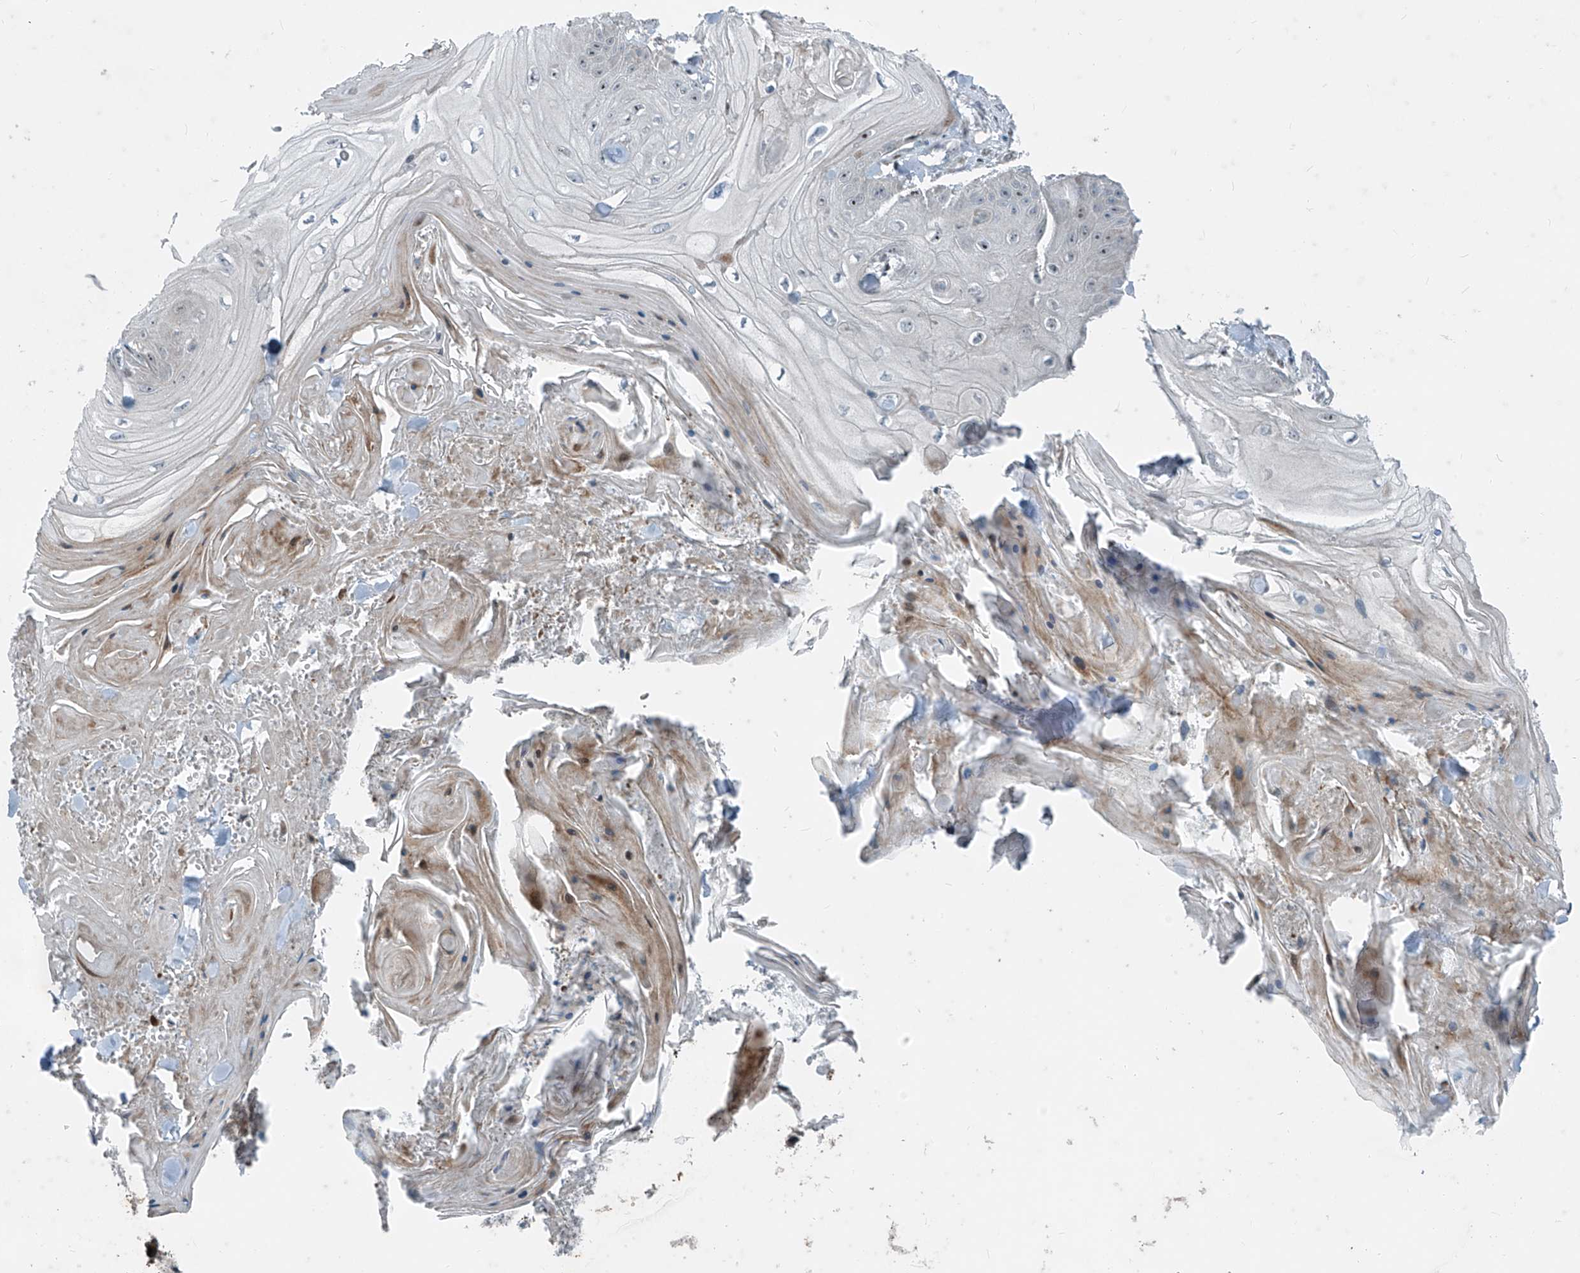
{"staining": {"intensity": "negative", "quantity": "none", "location": "none"}, "tissue": "skin cancer", "cell_type": "Tumor cells", "image_type": "cancer", "snomed": [{"axis": "morphology", "description": "Squamous cell carcinoma, NOS"}, {"axis": "topography", "description": "Skin"}], "caption": "This is a image of immunohistochemistry staining of skin cancer, which shows no expression in tumor cells. Brightfield microscopy of IHC stained with DAB (brown) and hematoxylin (blue), captured at high magnification.", "gene": "PPCS", "patient": {"sex": "male", "age": 74}}